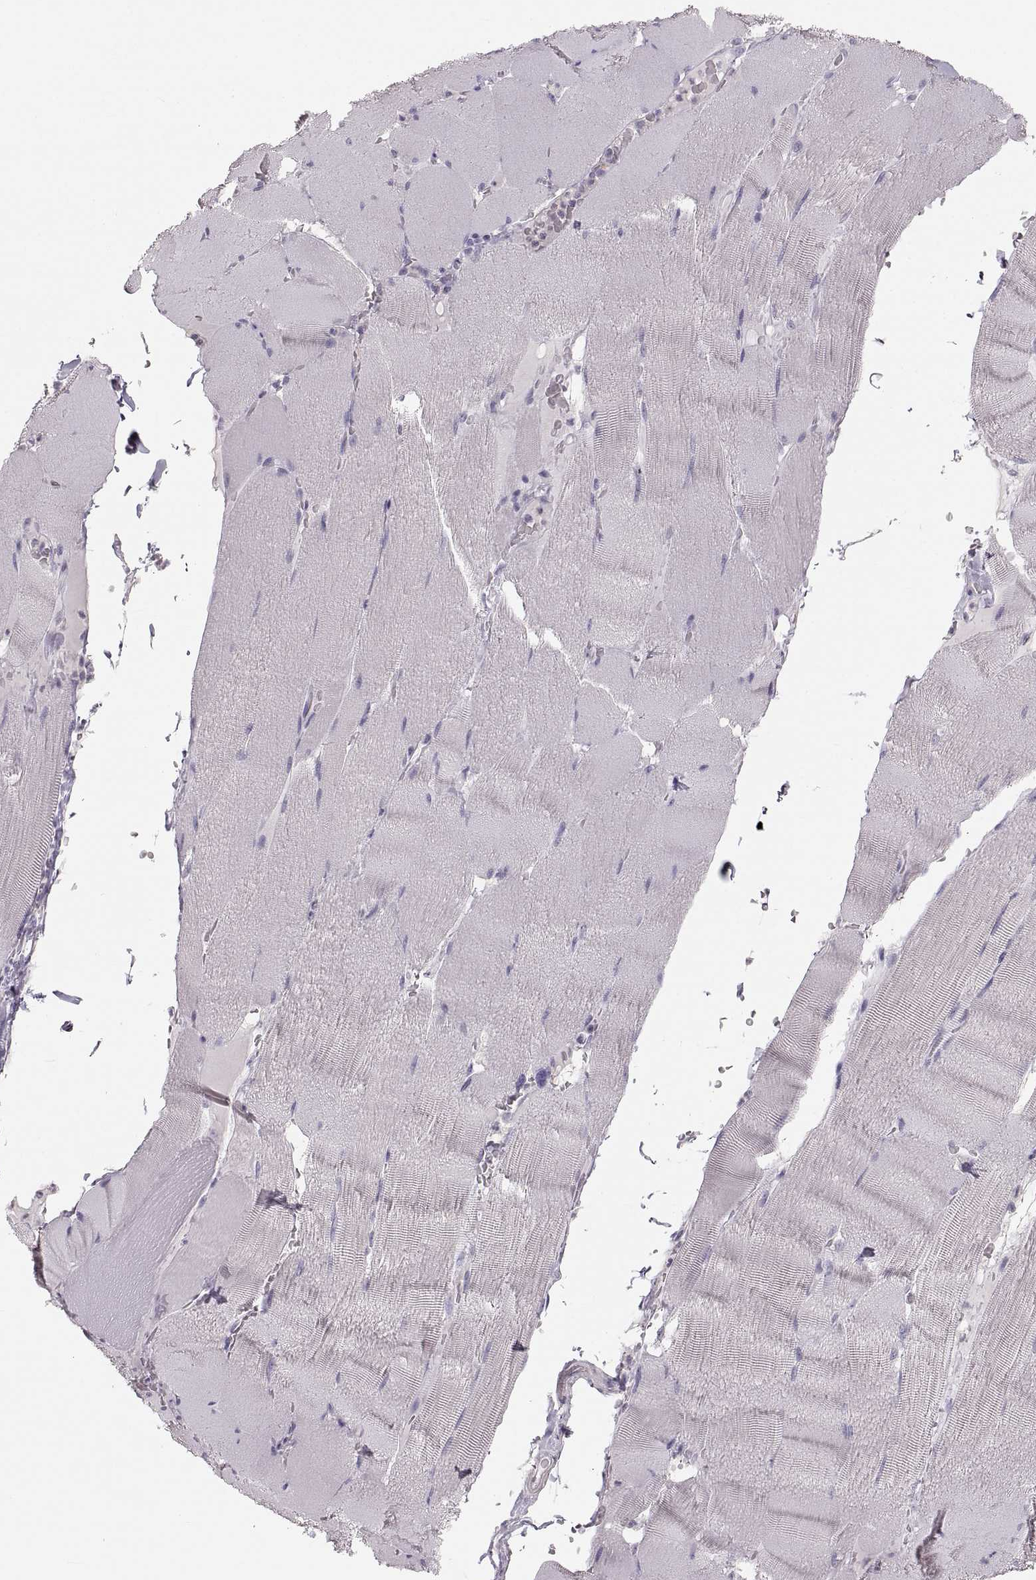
{"staining": {"intensity": "negative", "quantity": "none", "location": "none"}, "tissue": "skeletal muscle", "cell_type": "Myocytes", "image_type": "normal", "snomed": [{"axis": "morphology", "description": "Normal tissue, NOS"}, {"axis": "topography", "description": "Skeletal muscle"}], "caption": "The image shows no staining of myocytes in benign skeletal muscle.", "gene": "RUNDC3A", "patient": {"sex": "male", "age": 56}}